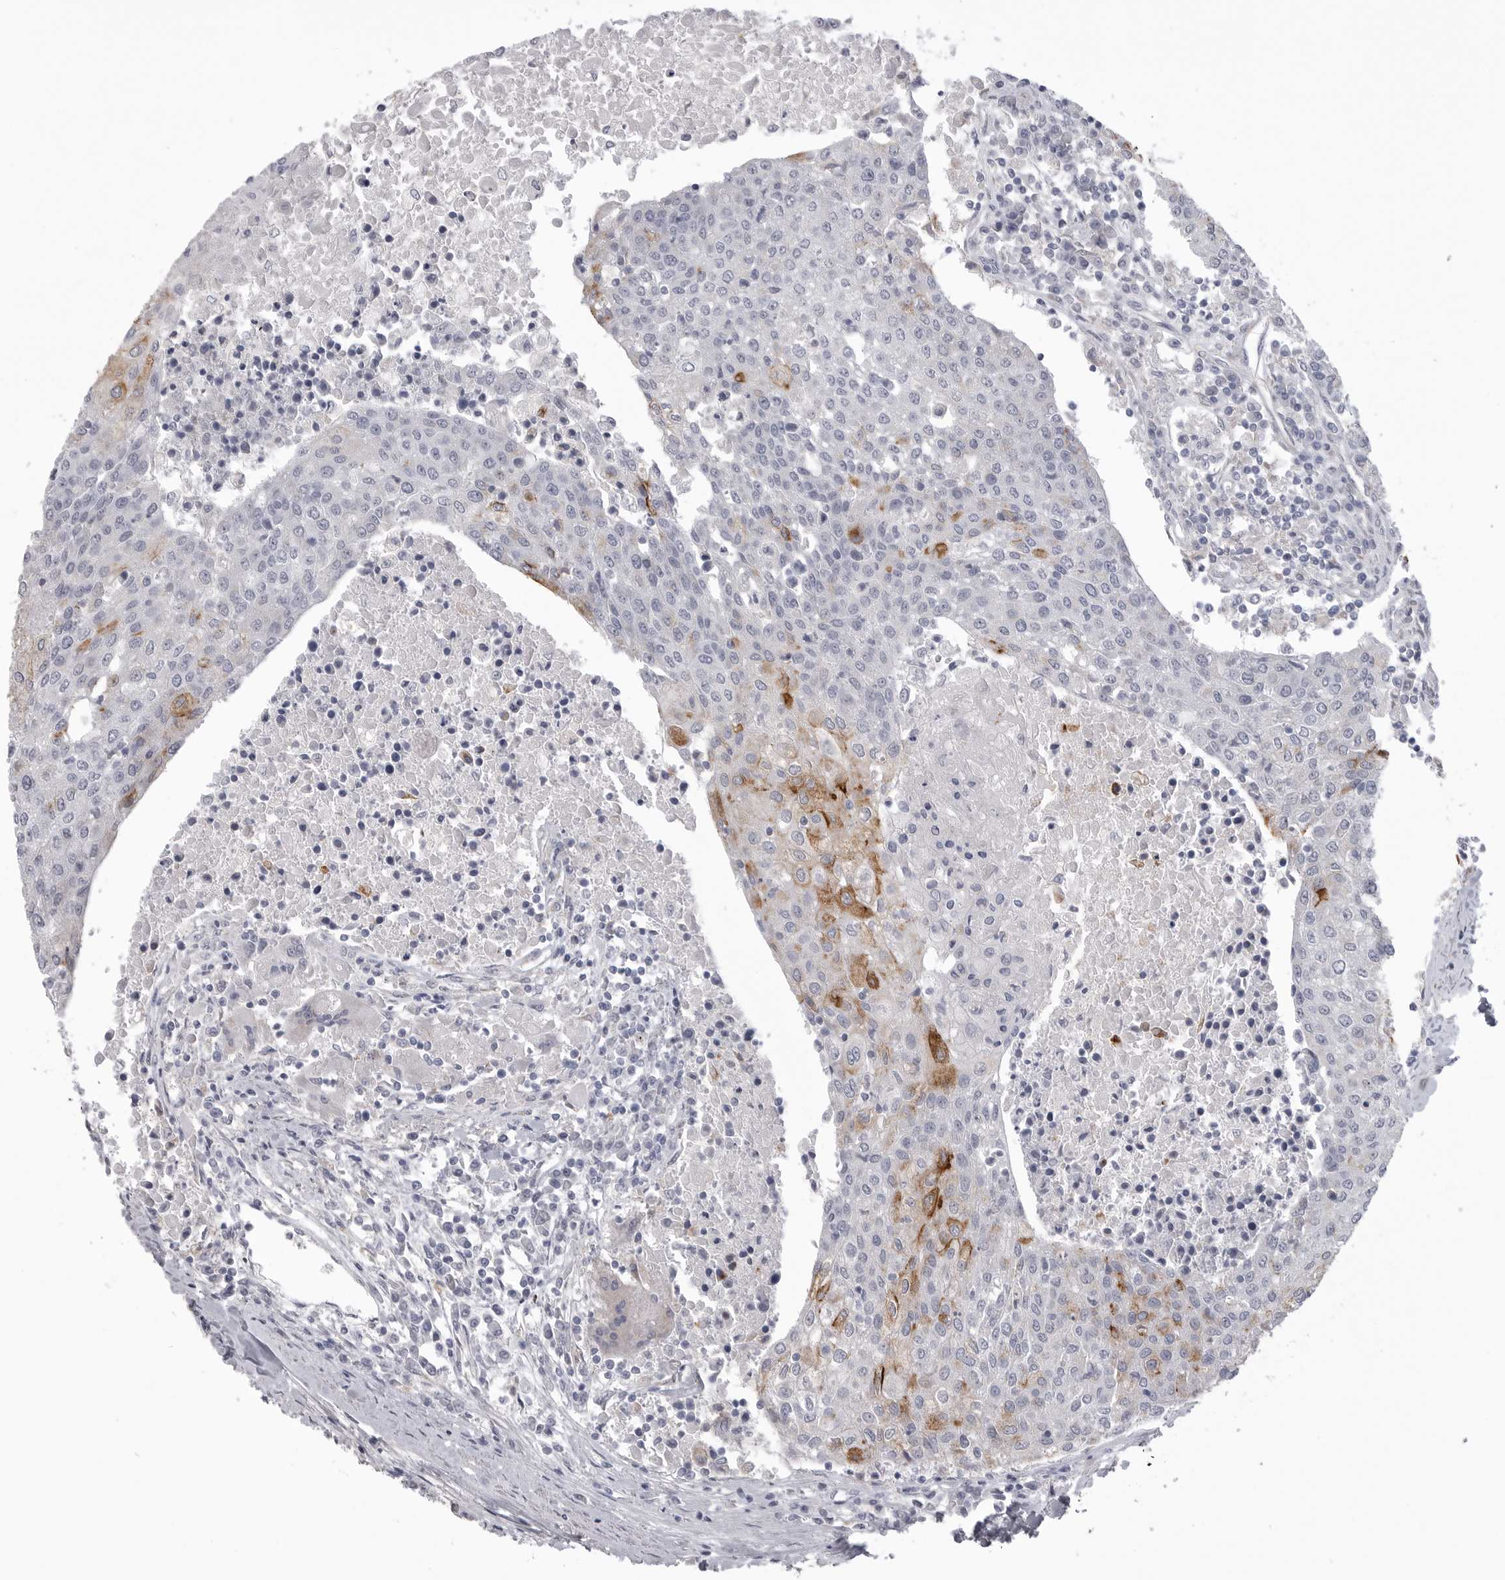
{"staining": {"intensity": "moderate", "quantity": "<25%", "location": "cytoplasmic/membranous"}, "tissue": "urothelial cancer", "cell_type": "Tumor cells", "image_type": "cancer", "snomed": [{"axis": "morphology", "description": "Urothelial carcinoma, High grade"}, {"axis": "topography", "description": "Urinary bladder"}], "caption": "High-grade urothelial carcinoma tissue demonstrates moderate cytoplasmic/membranous expression in about <25% of tumor cells, visualized by immunohistochemistry.", "gene": "SERPING1", "patient": {"sex": "female", "age": 85}}